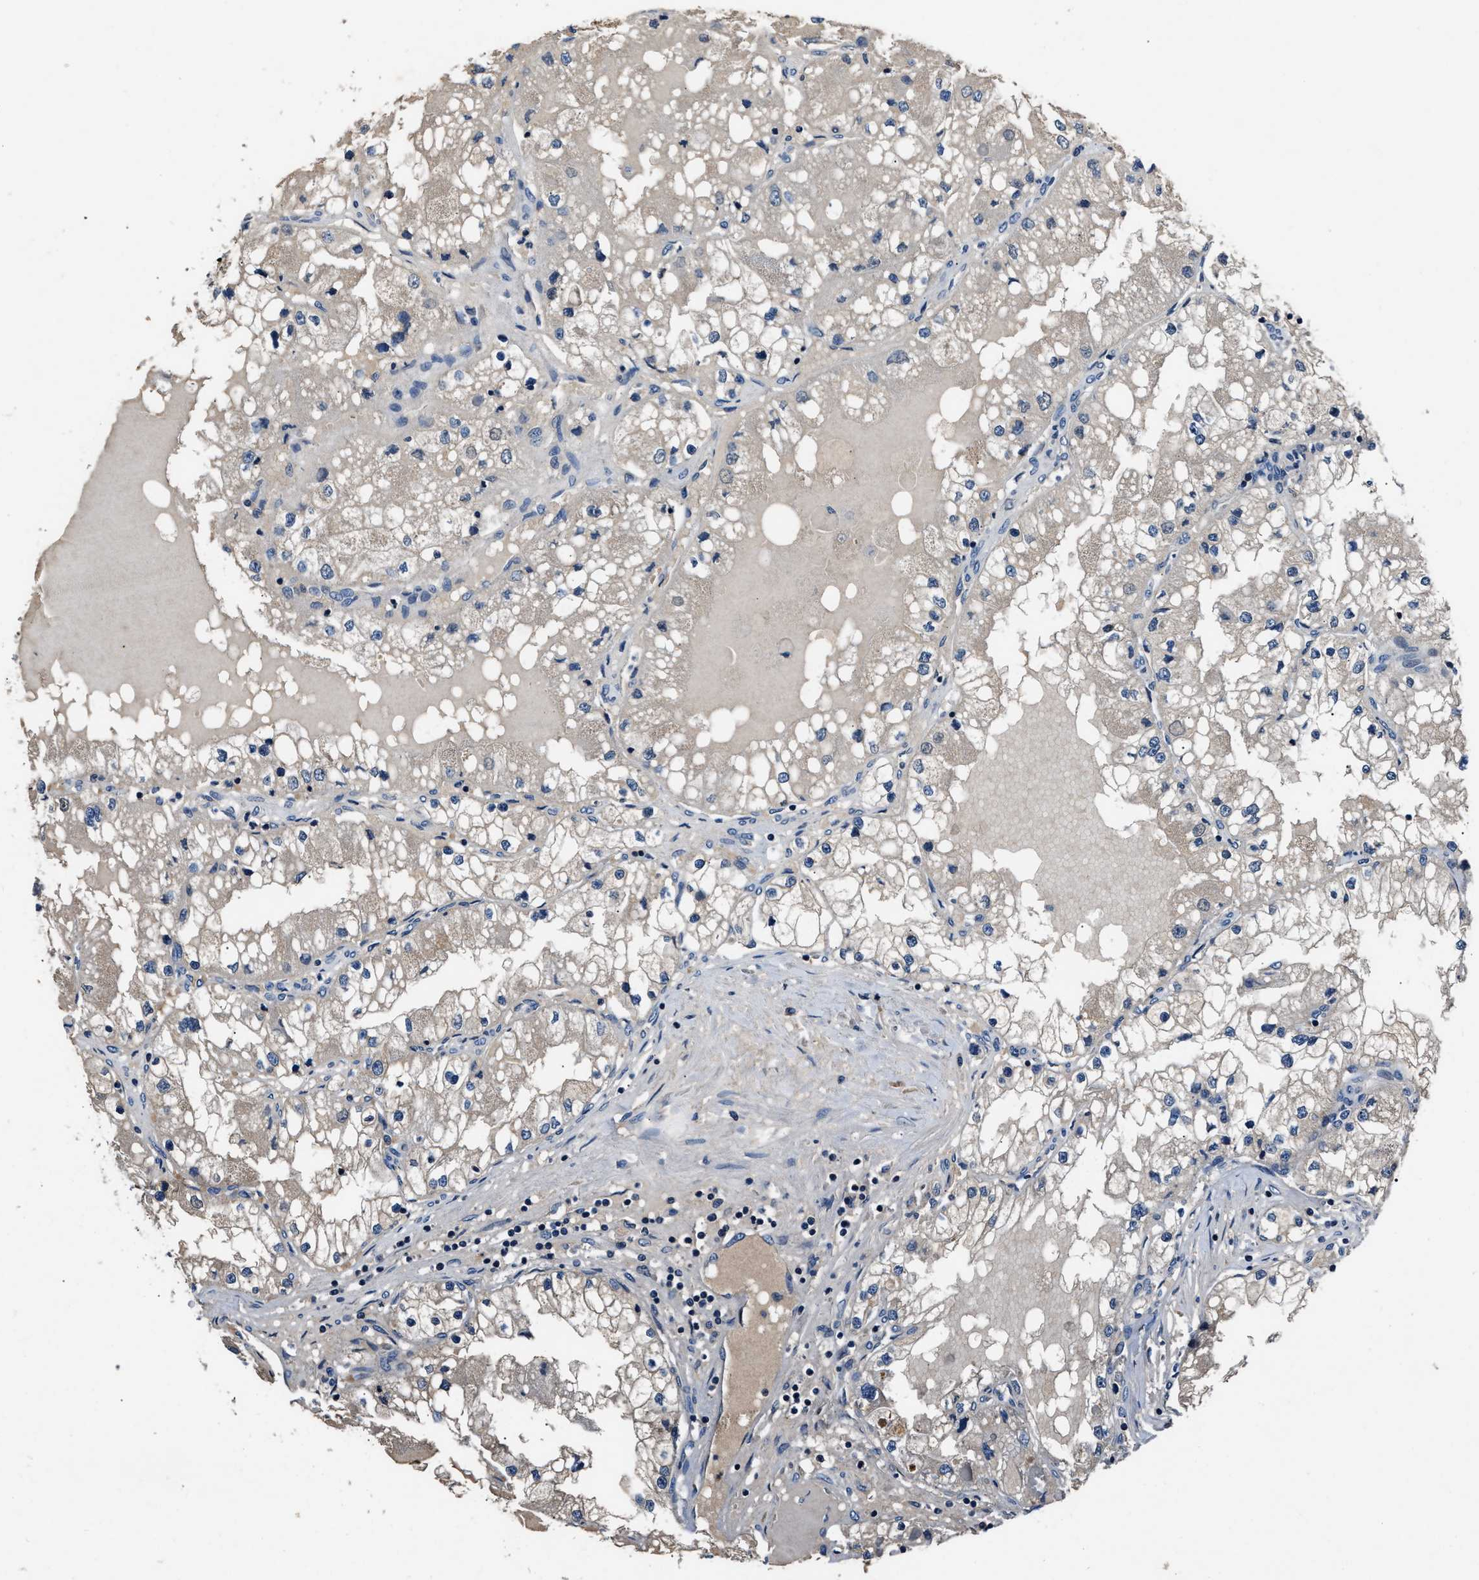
{"staining": {"intensity": "weak", "quantity": "<25%", "location": "cytoplasmic/membranous"}, "tissue": "renal cancer", "cell_type": "Tumor cells", "image_type": "cancer", "snomed": [{"axis": "morphology", "description": "Adenocarcinoma, NOS"}, {"axis": "topography", "description": "Kidney"}], "caption": "Immunohistochemical staining of renal cancer (adenocarcinoma) shows no significant positivity in tumor cells. (DAB immunohistochemistry (IHC) with hematoxylin counter stain).", "gene": "TNRC18", "patient": {"sex": "male", "age": 68}}